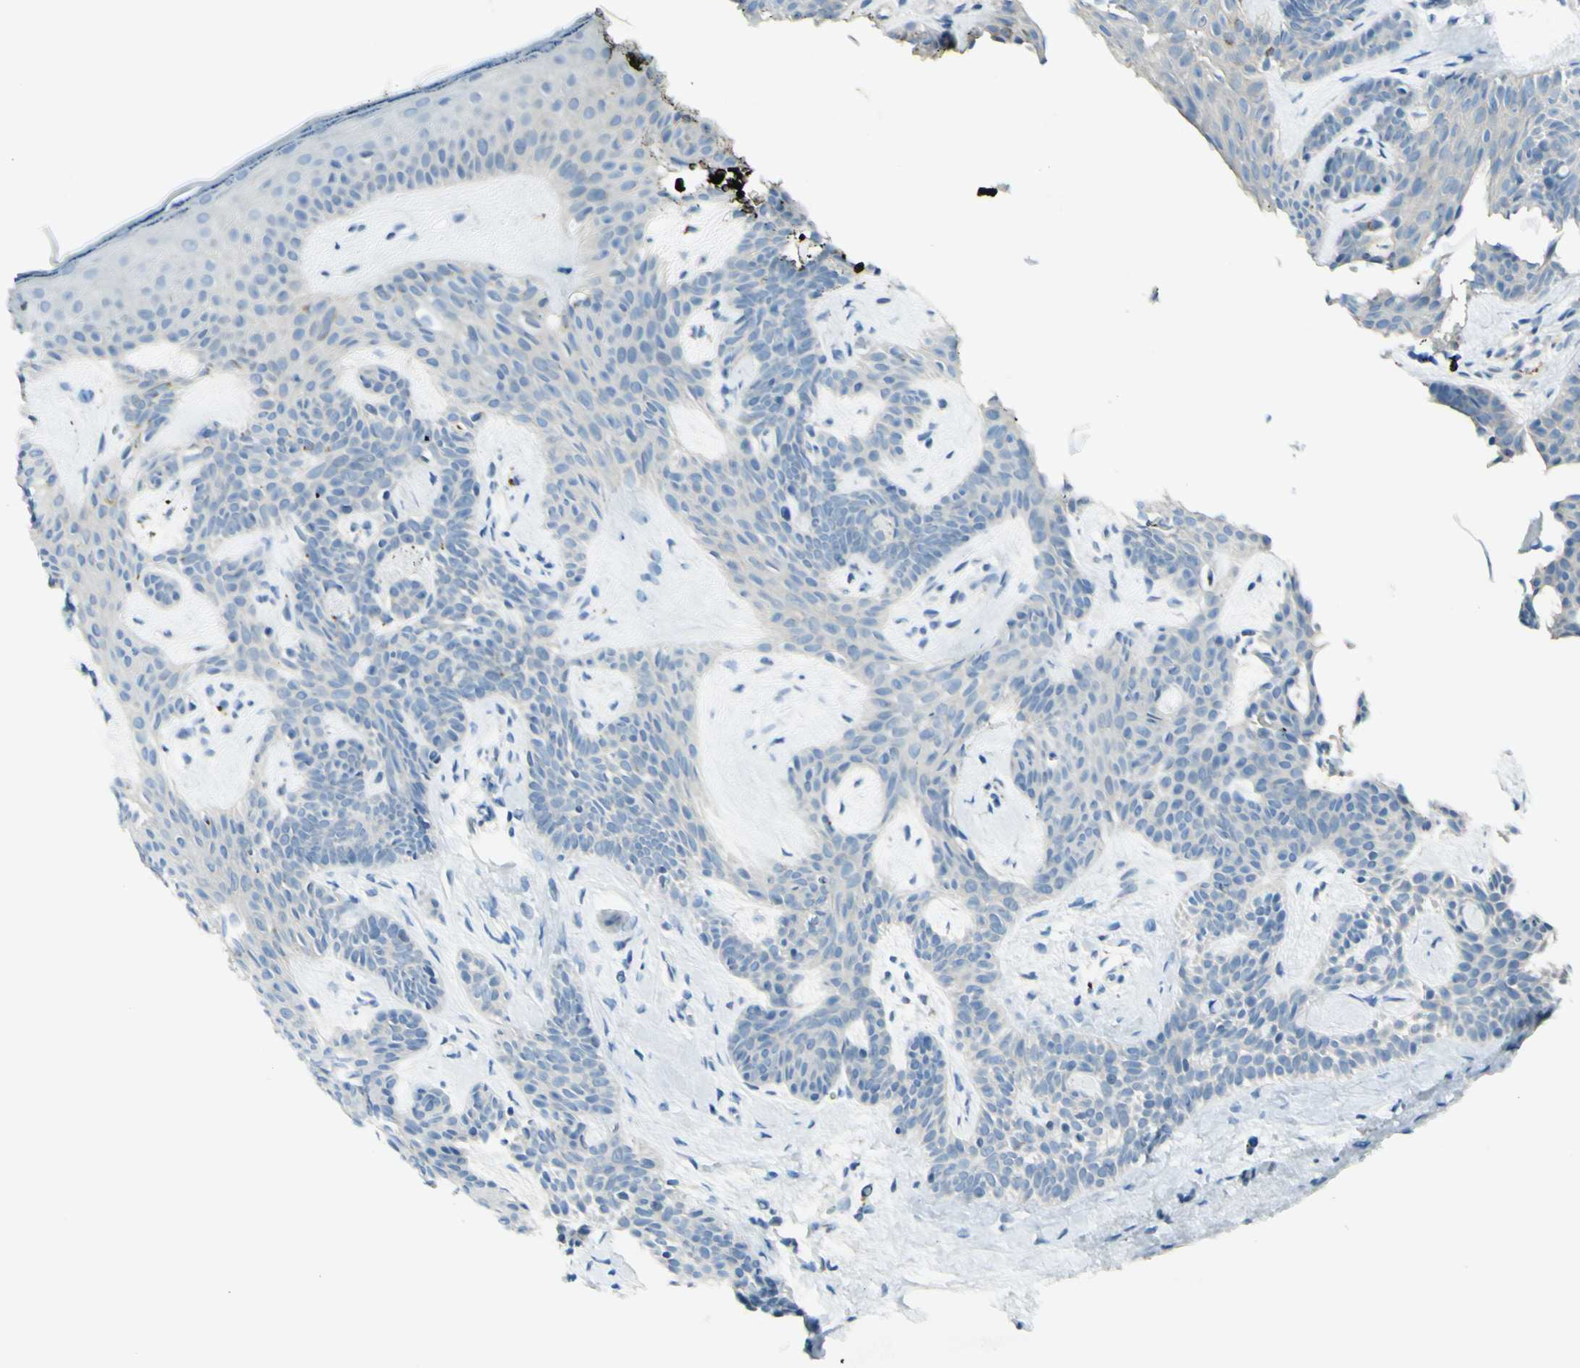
{"staining": {"intensity": "negative", "quantity": "none", "location": "none"}, "tissue": "skin cancer", "cell_type": "Tumor cells", "image_type": "cancer", "snomed": [{"axis": "morphology", "description": "Developmental malformation"}, {"axis": "morphology", "description": "Basal cell carcinoma"}, {"axis": "topography", "description": "Skin"}], "caption": "IHC of human skin cancer (basal cell carcinoma) demonstrates no expression in tumor cells.", "gene": "B4GALT1", "patient": {"sex": "female", "age": 62}}